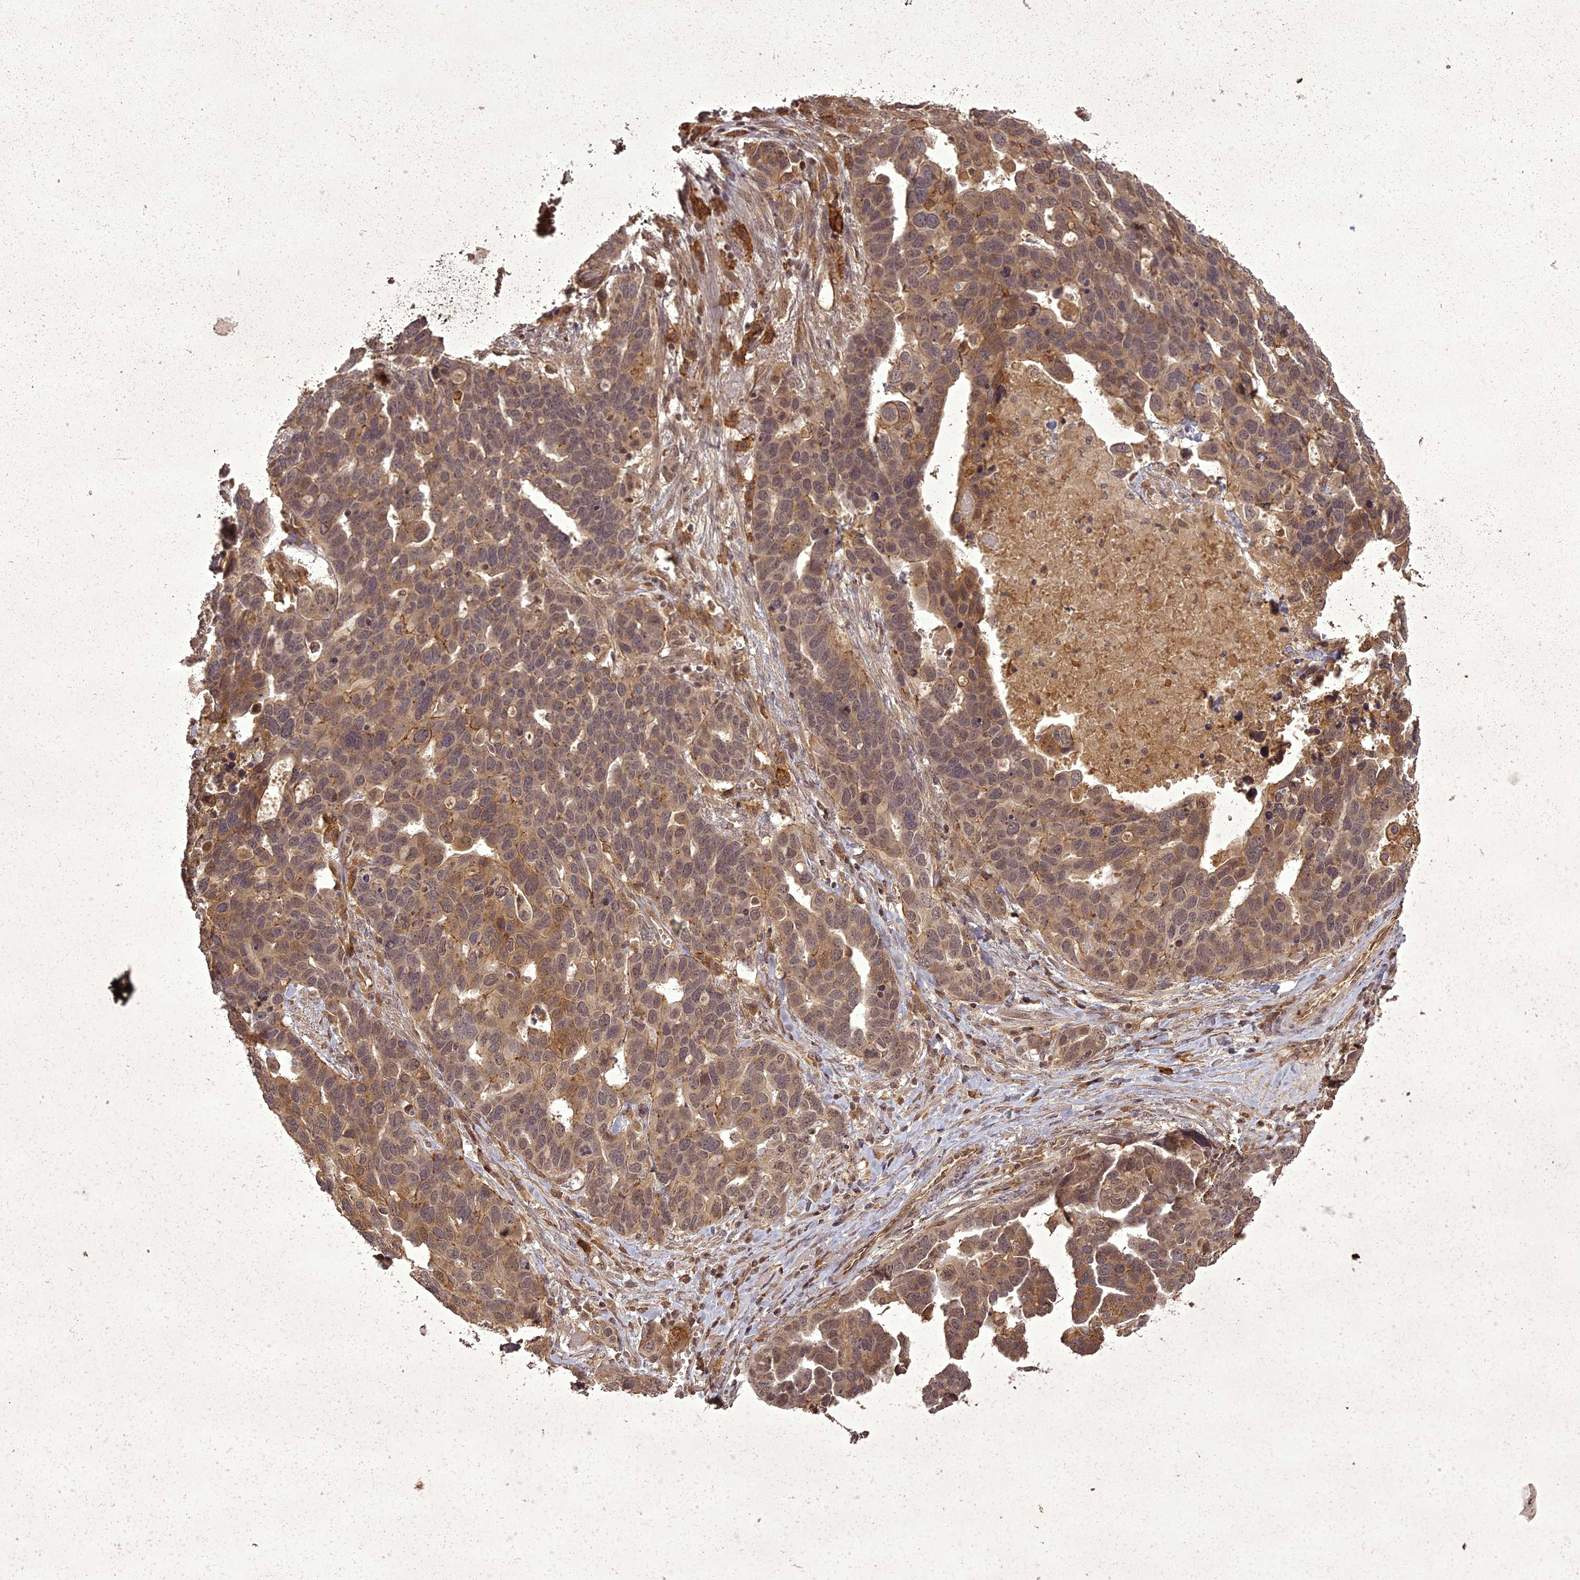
{"staining": {"intensity": "moderate", "quantity": "25%-75%", "location": "cytoplasmic/membranous"}, "tissue": "ovarian cancer", "cell_type": "Tumor cells", "image_type": "cancer", "snomed": [{"axis": "morphology", "description": "Cystadenocarcinoma, serous, NOS"}, {"axis": "topography", "description": "Ovary"}], "caption": "A high-resolution micrograph shows immunohistochemistry staining of ovarian serous cystadenocarcinoma, which reveals moderate cytoplasmic/membranous positivity in about 25%-75% of tumor cells.", "gene": "ING5", "patient": {"sex": "female", "age": 54}}